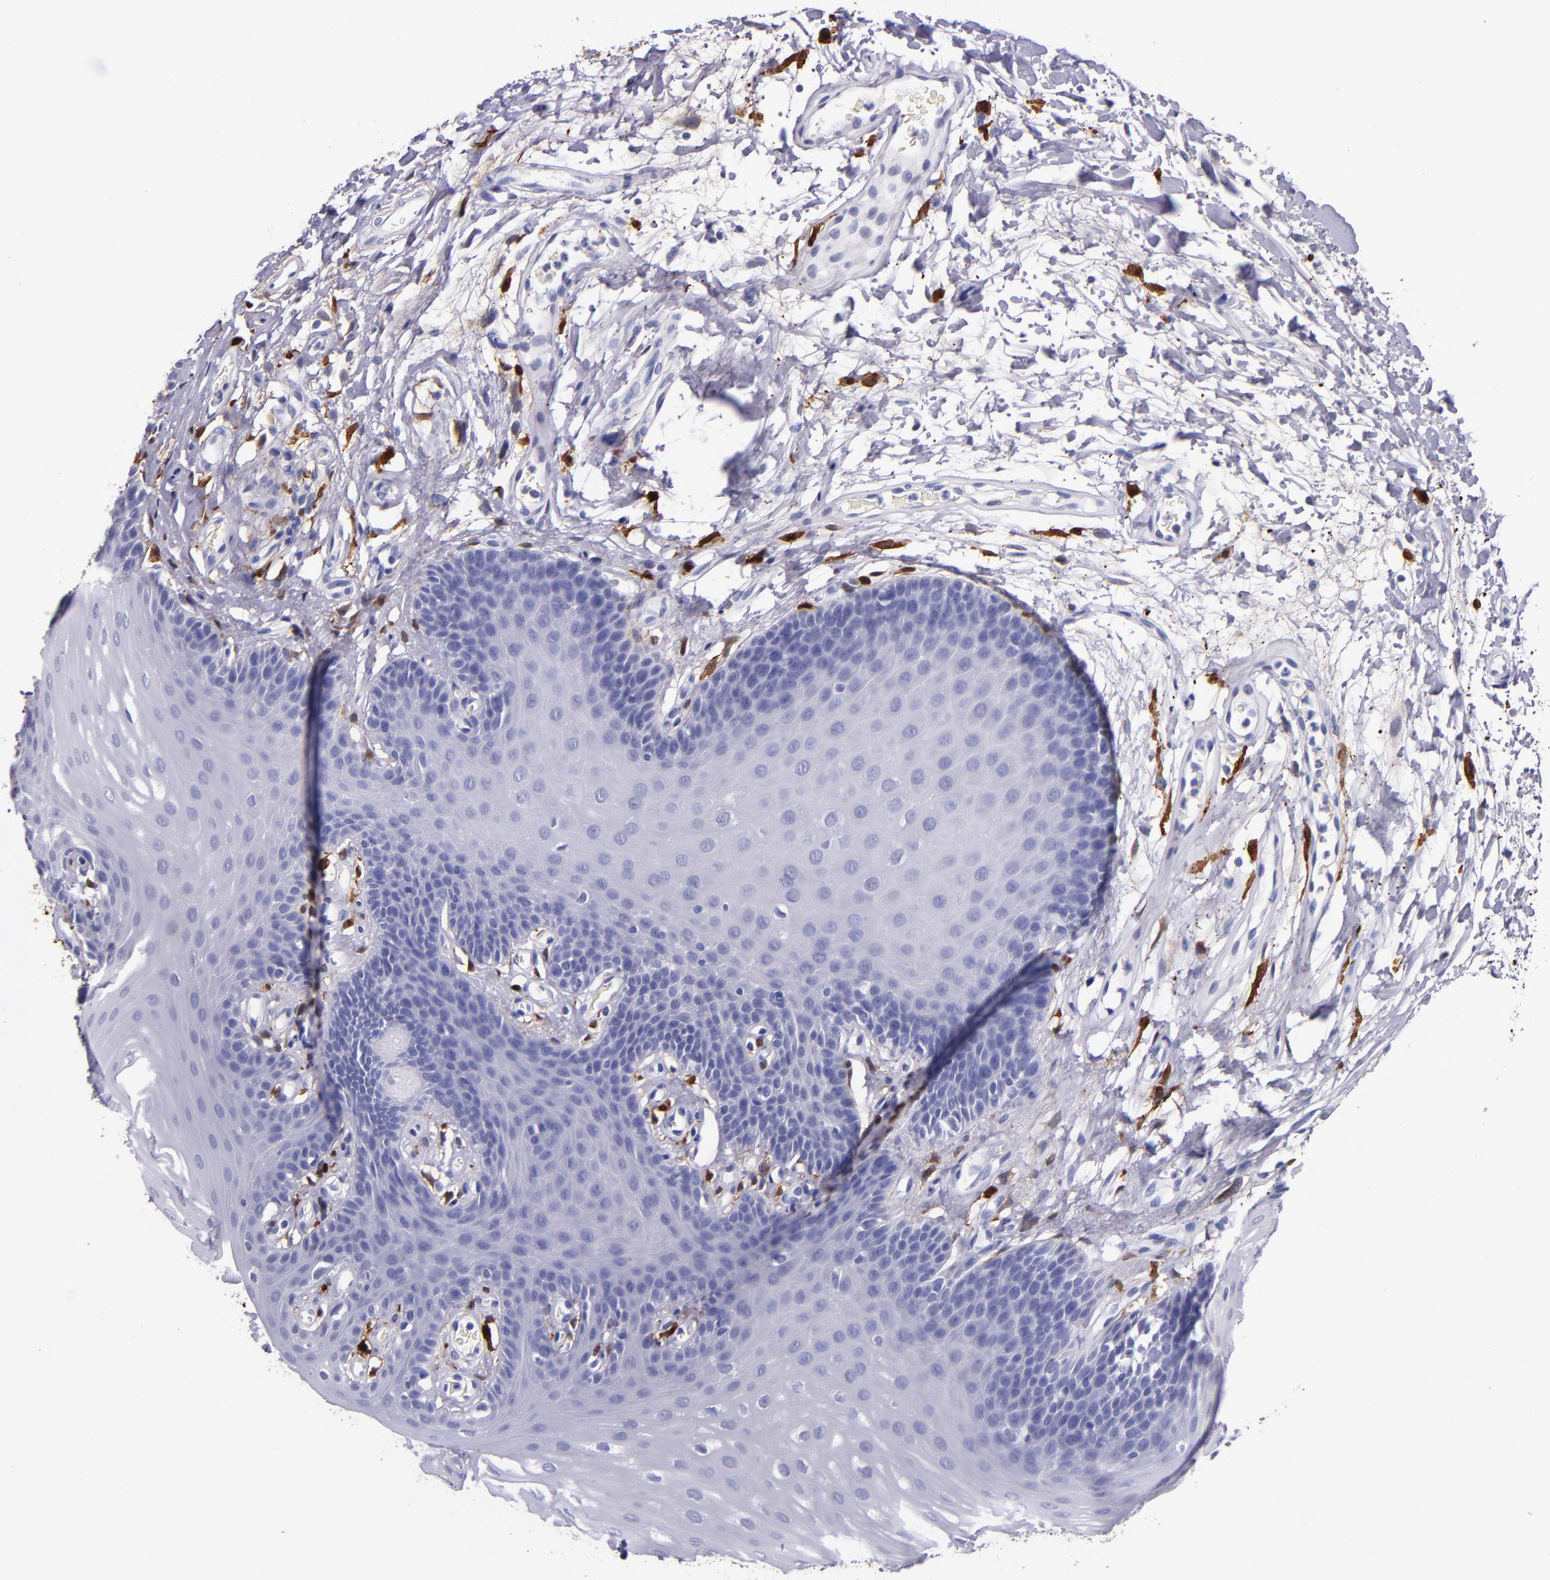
{"staining": {"intensity": "negative", "quantity": "none", "location": "none"}, "tissue": "oral mucosa", "cell_type": "Squamous epithelial cells", "image_type": "normal", "snomed": [{"axis": "morphology", "description": "Normal tissue, NOS"}, {"axis": "topography", "description": "Oral tissue"}], "caption": "High power microscopy photomicrograph of an immunohistochemistry (IHC) micrograph of benign oral mucosa, revealing no significant positivity in squamous epithelial cells. Nuclei are stained in blue.", "gene": "F13A1", "patient": {"sex": "male", "age": 62}}